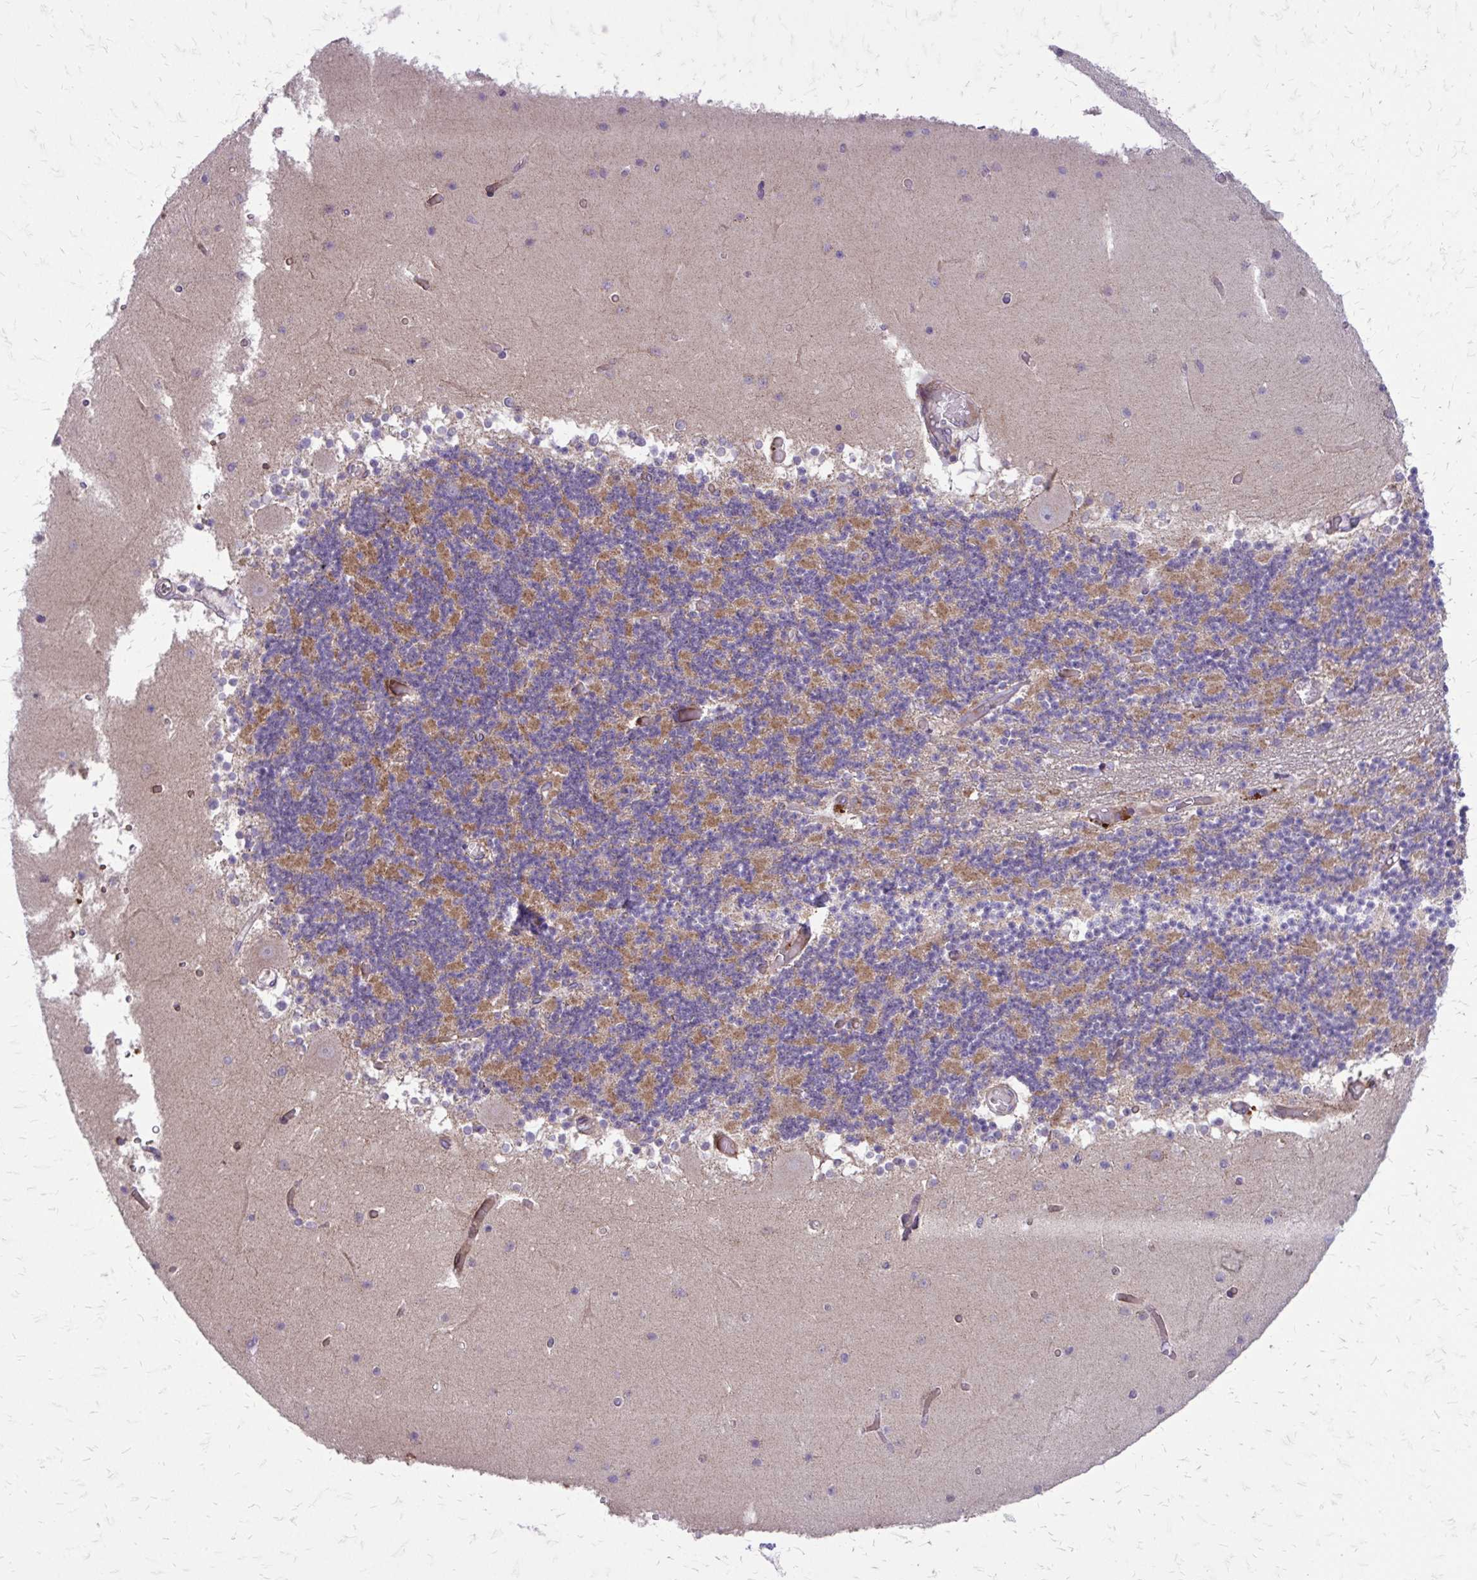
{"staining": {"intensity": "weak", "quantity": "<25%", "location": "cytoplasmic/membranous"}, "tissue": "cerebellum", "cell_type": "Cells in granular layer", "image_type": "normal", "snomed": [{"axis": "morphology", "description": "Normal tissue, NOS"}, {"axis": "topography", "description": "Cerebellum"}], "caption": "This is an immunohistochemistry histopathology image of unremarkable cerebellum. There is no staining in cells in granular layer.", "gene": "FUNDC2", "patient": {"sex": "female", "age": 28}}